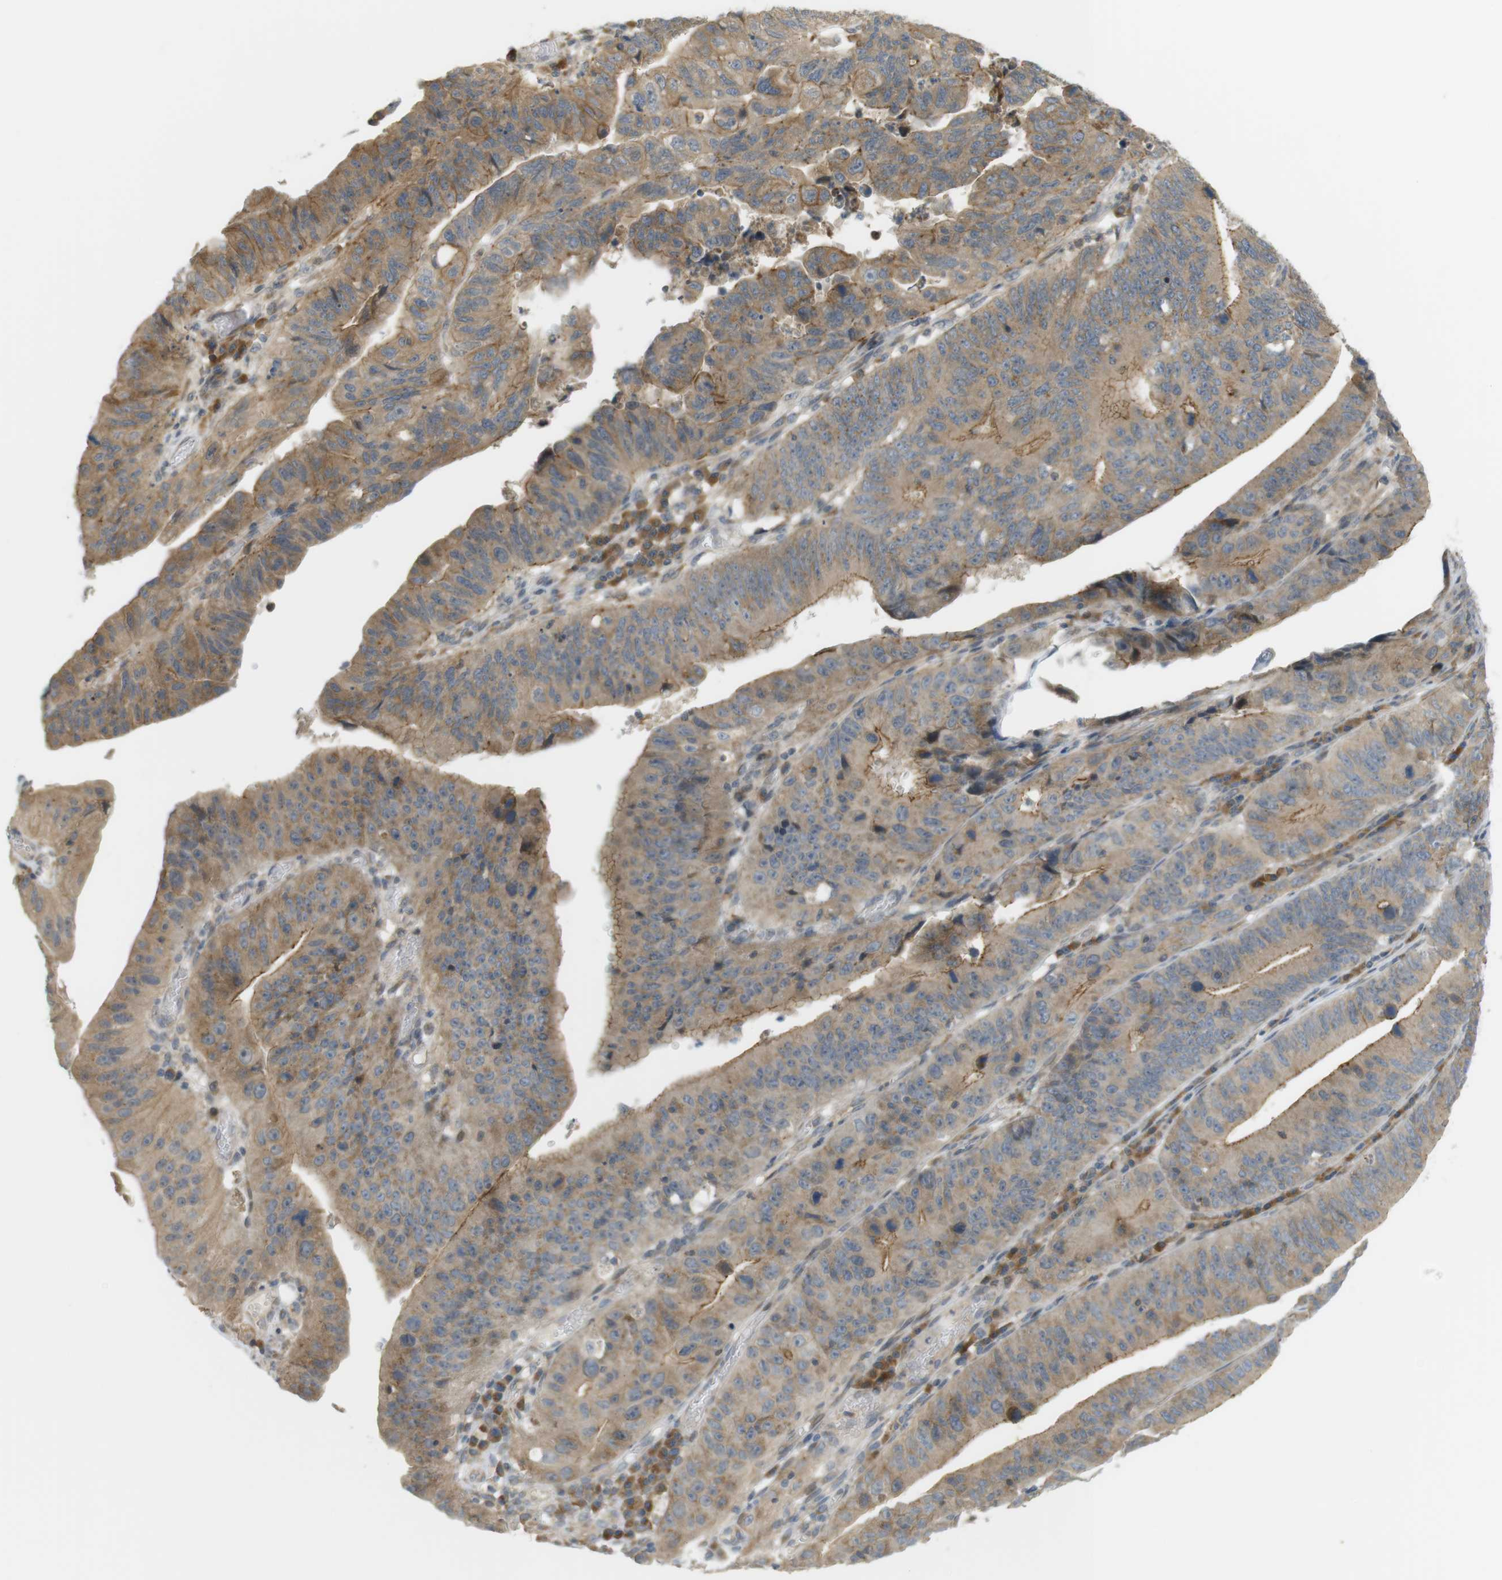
{"staining": {"intensity": "moderate", "quantity": ">75%", "location": "cytoplasmic/membranous"}, "tissue": "stomach cancer", "cell_type": "Tumor cells", "image_type": "cancer", "snomed": [{"axis": "morphology", "description": "Adenocarcinoma, NOS"}, {"axis": "topography", "description": "Stomach"}], "caption": "Approximately >75% of tumor cells in human stomach adenocarcinoma display moderate cytoplasmic/membranous protein staining as visualized by brown immunohistochemical staining.", "gene": "CLRN3", "patient": {"sex": "male", "age": 59}}